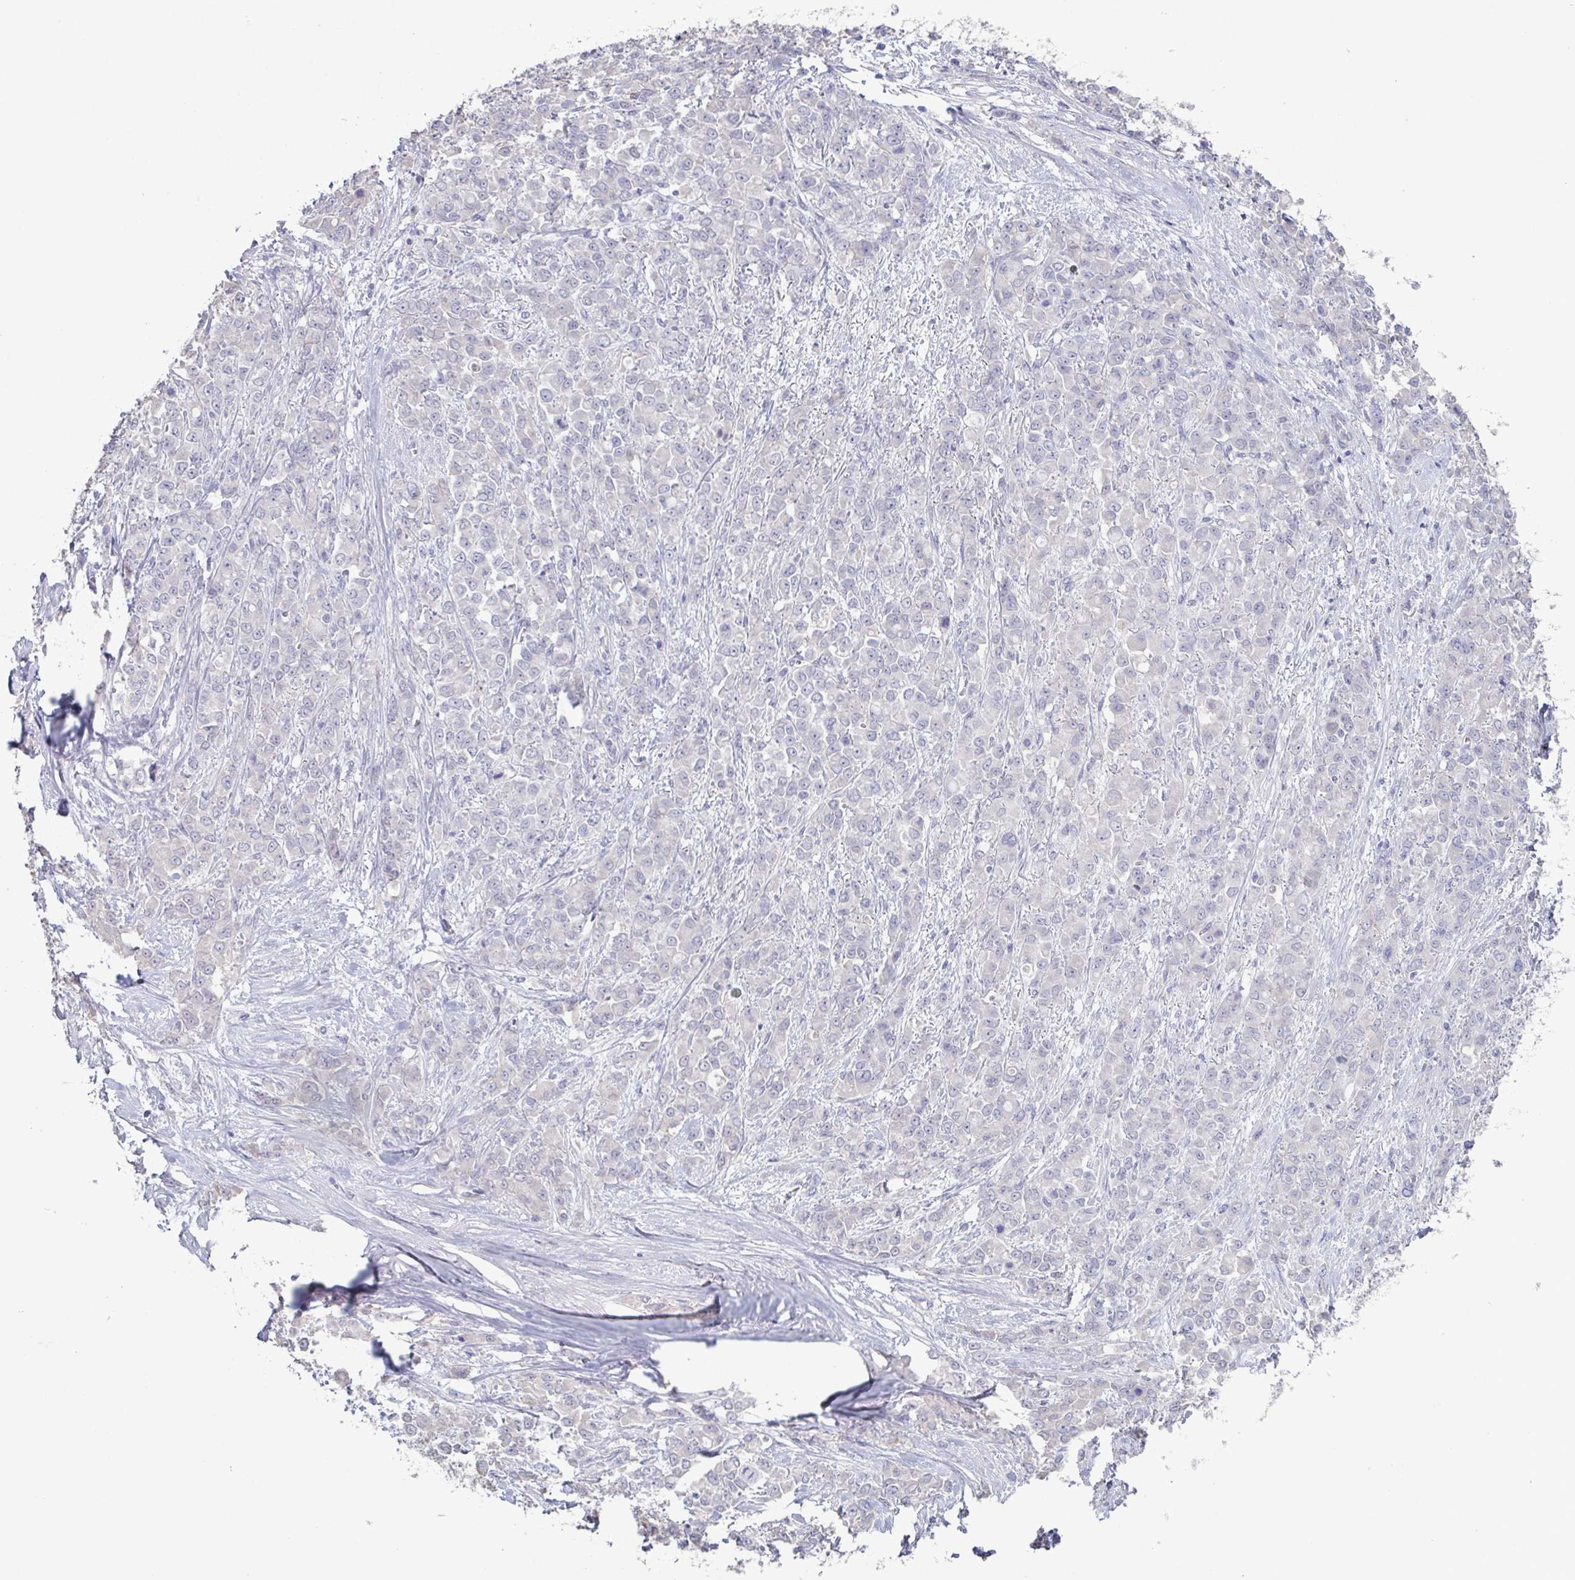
{"staining": {"intensity": "negative", "quantity": "none", "location": "none"}, "tissue": "stomach cancer", "cell_type": "Tumor cells", "image_type": "cancer", "snomed": [{"axis": "morphology", "description": "Adenocarcinoma, NOS"}, {"axis": "topography", "description": "Stomach"}], "caption": "High power microscopy micrograph of an immunohistochemistry (IHC) histopathology image of stomach cancer (adenocarcinoma), revealing no significant staining in tumor cells. (Immunohistochemistry (ihc), brightfield microscopy, high magnification).", "gene": "GLDC", "patient": {"sex": "female", "age": 76}}